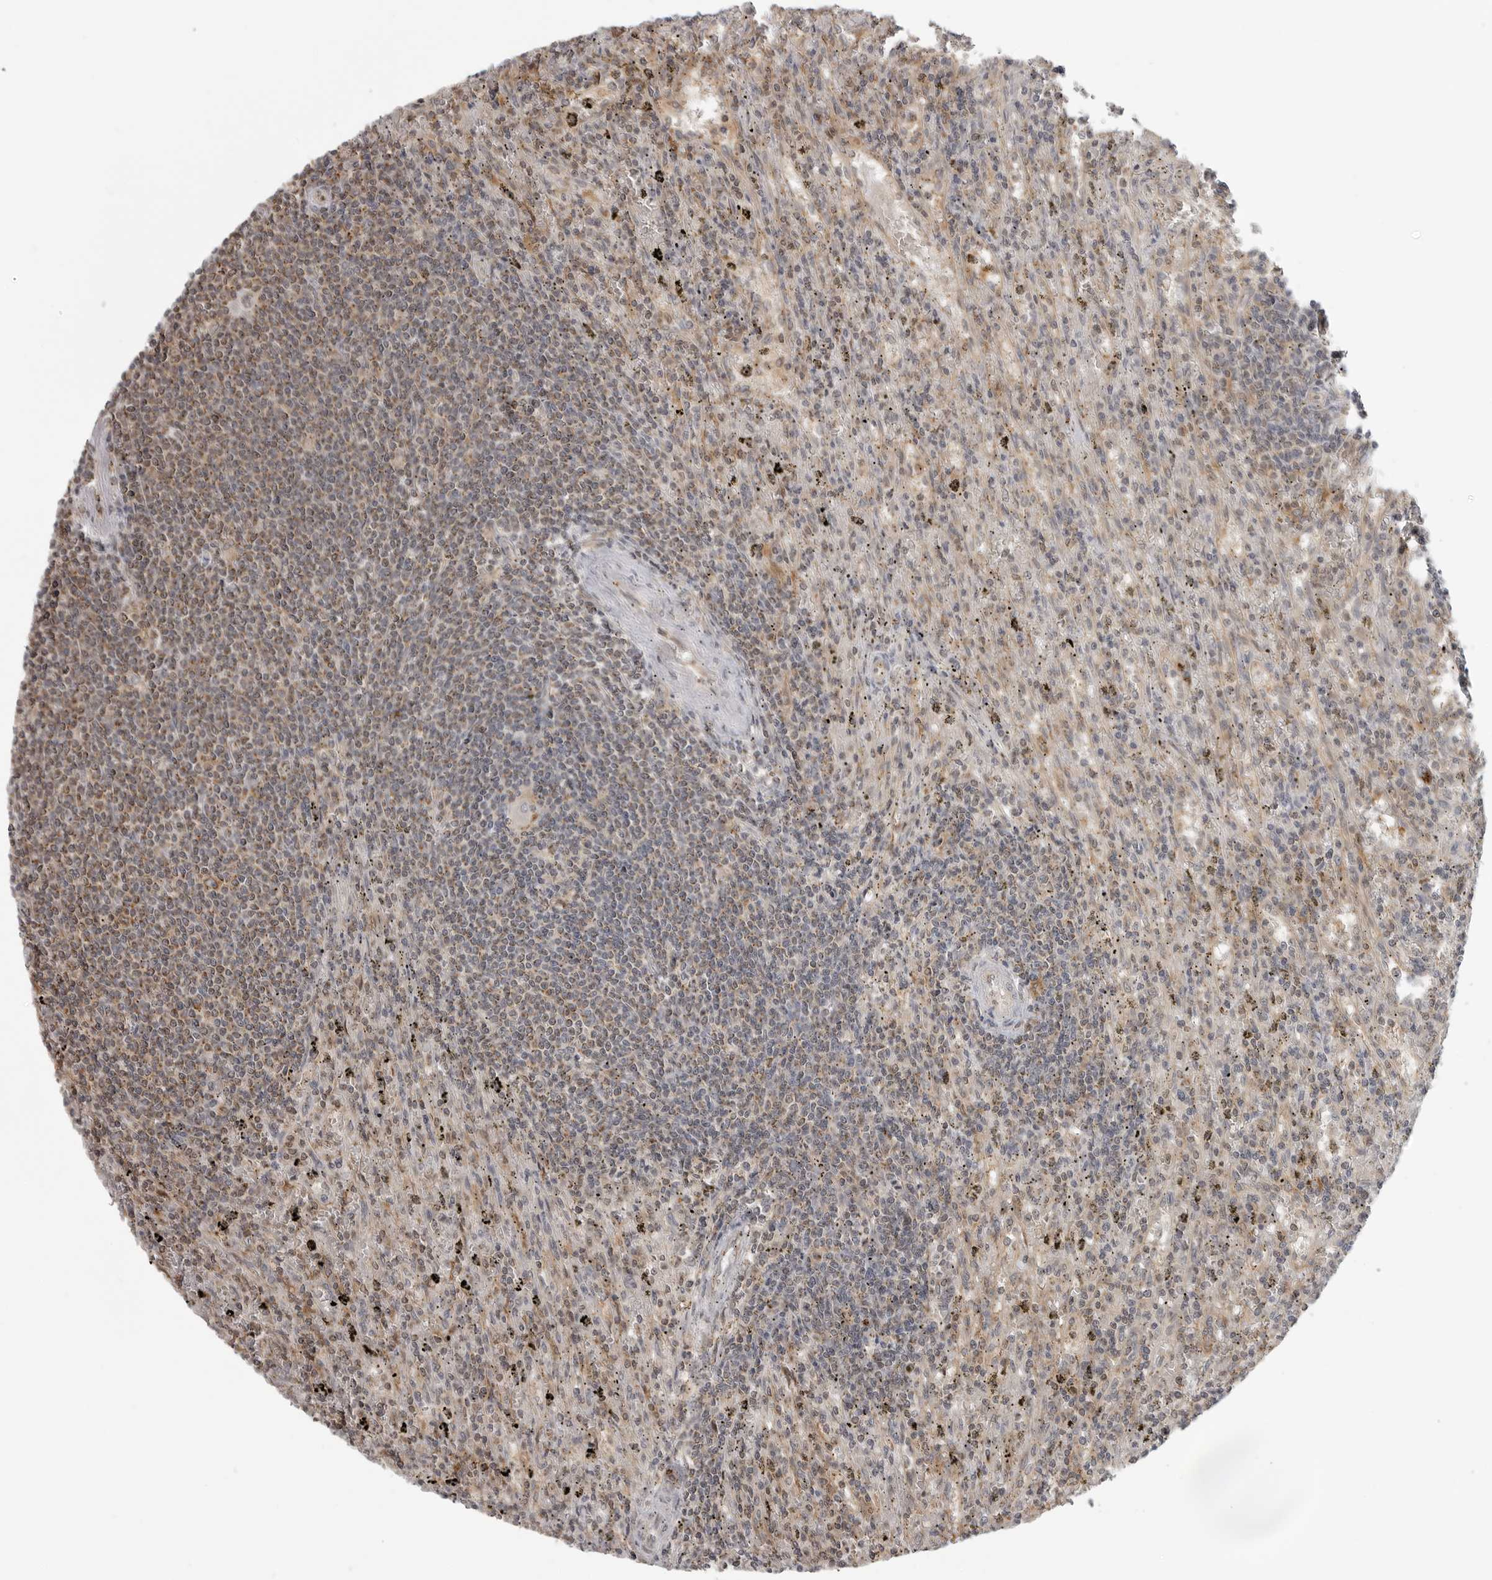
{"staining": {"intensity": "weak", "quantity": "<25%", "location": "cytoplasmic/membranous"}, "tissue": "lymphoma", "cell_type": "Tumor cells", "image_type": "cancer", "snomed": [{"axis": "morphology", "description": "Malignant lymphoma, non-Hodgkin's type, Low grade"}, {"axis": "topography", "description": "Spleen"}], "caption": "Tumor cells show no significant expression in malignant lymphoma, non-Hodgkin's type (low-grade).", "gene": "COPA", "patient": {"sex": "male", "age": 76}}